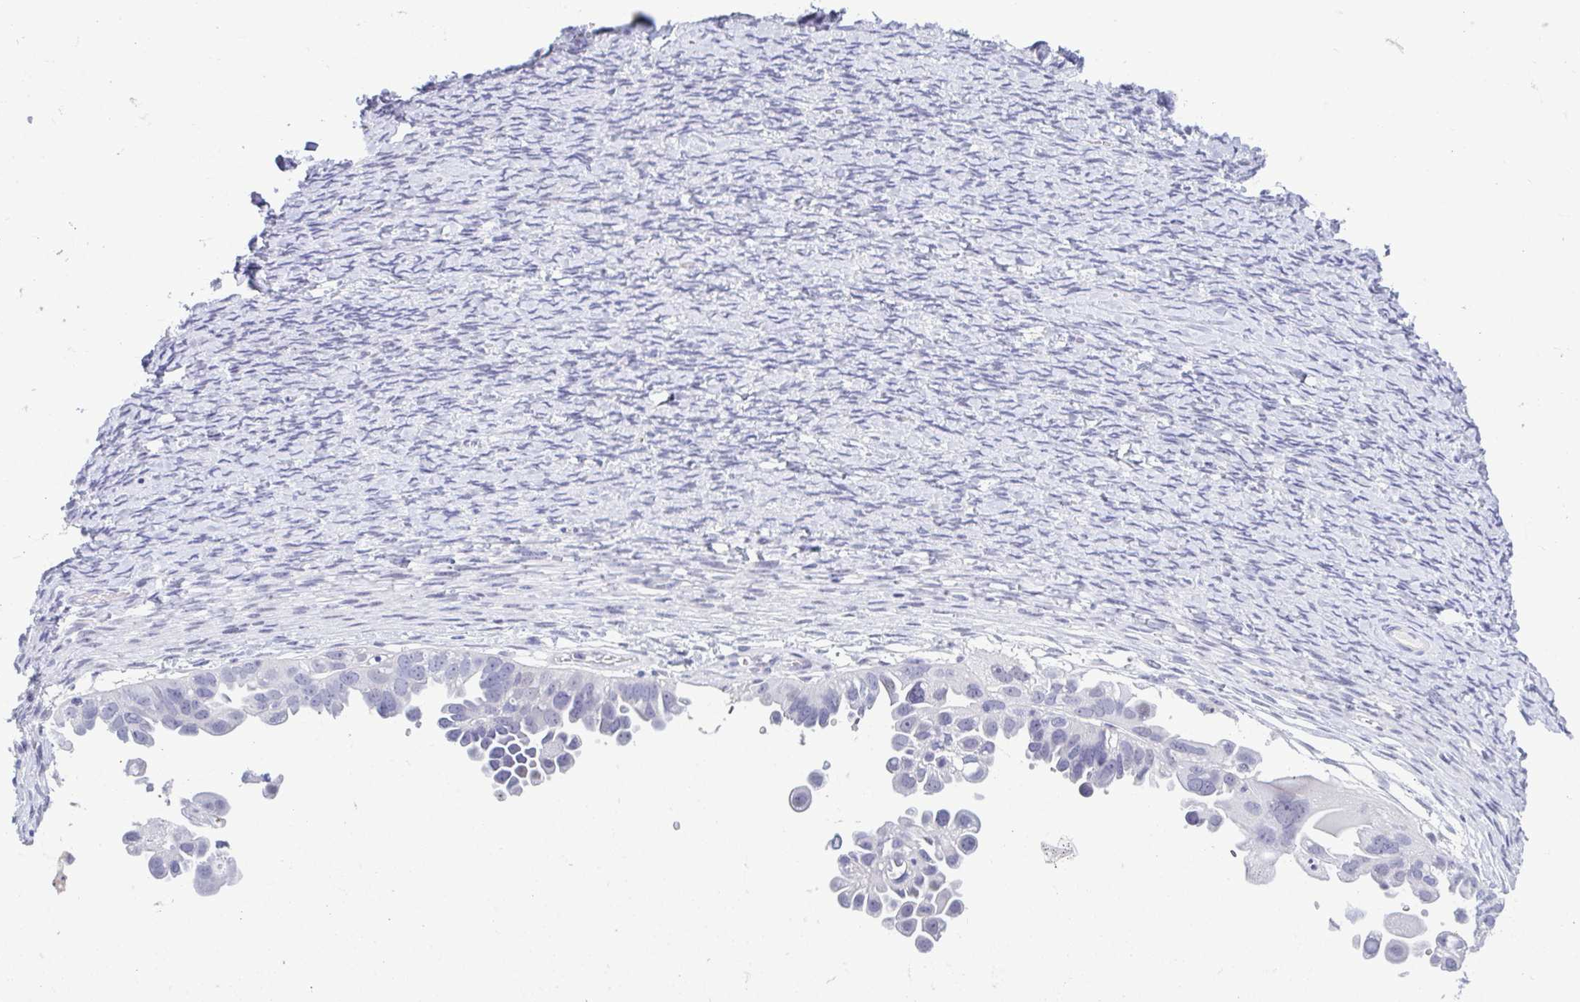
{"staining": {"intensity": "negative", "quantity": "none", "location": "none"}, "tissue": "ovarian cancer", "cell_type": "Tumor cells", "image_type": "cancer", "snomed": [{"axis": "morphology", "description": "Cystadenocarcinoma, serous, NOS"}, {"axis": "topography", "description": "Ovary"}], "caption": "This is an immunohistochemistry (IHC) photomicrograph of ovarian cancer (serous cystadenocarcinoma). There is no expression in tumor cells.", "gene": "PERM1", "patient": {"sex": "female", "age": 53}}